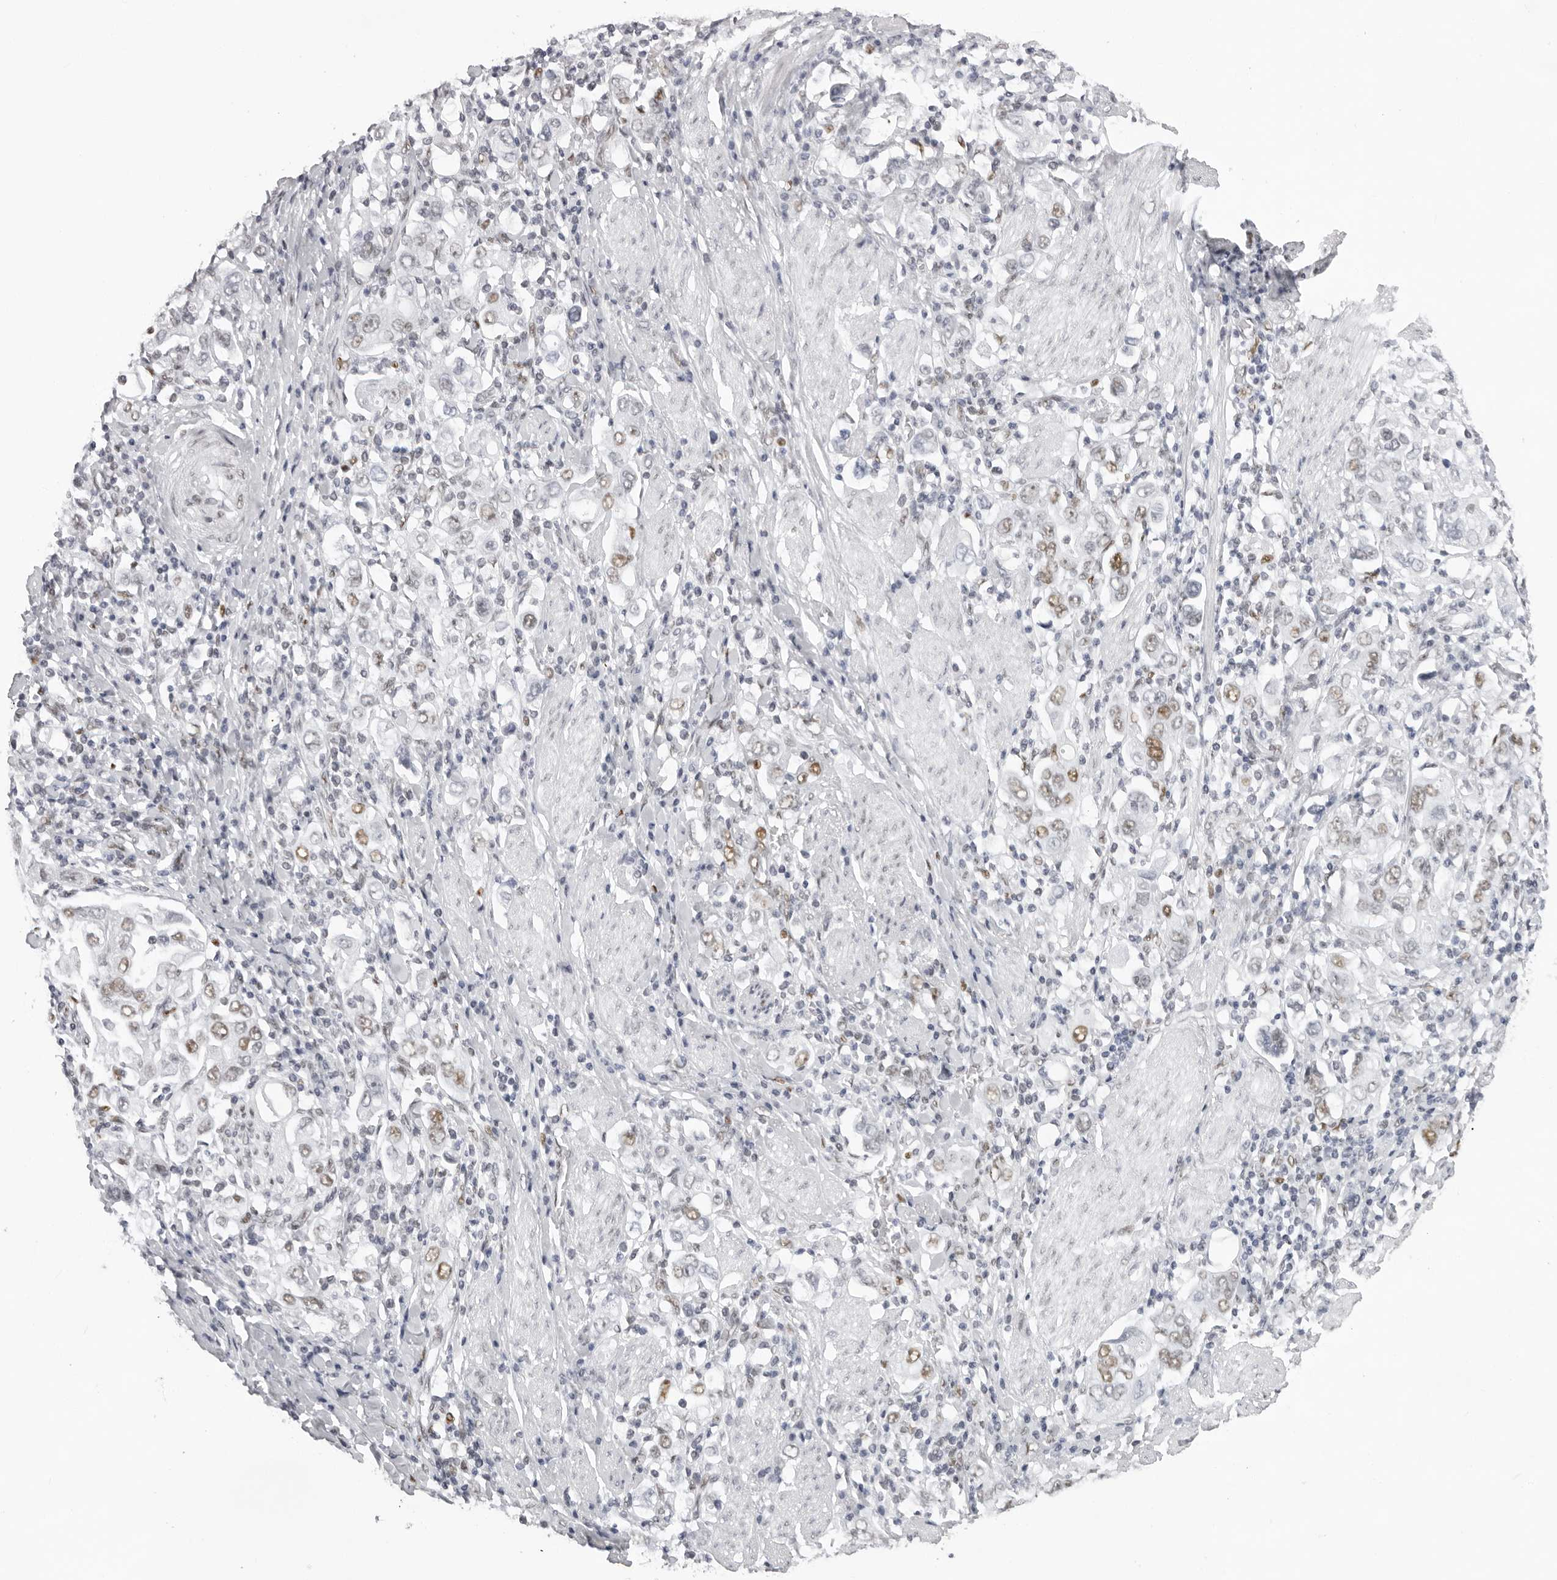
{"staining": {"intensity": "moderate", "quantity": "25%-75%", "location": "nuclear"}, "tissue": "stomach cancer", "cell_type": "Tumor cells", "image_type": "cancer", "snomed": [{"axis": "morphology", "description": "Adenocarcinoma, NOS"}, {"axis": "topography", "description": "Stomach, upper"}], "caption": "Adenocarcinoma (stomach) stained with a brown dye shows moderate nuclear positive staining in about 25%-75% of tumor cells.", "gene": "IRF2BP2", "patient": {"sex": "male", "age": 62}}